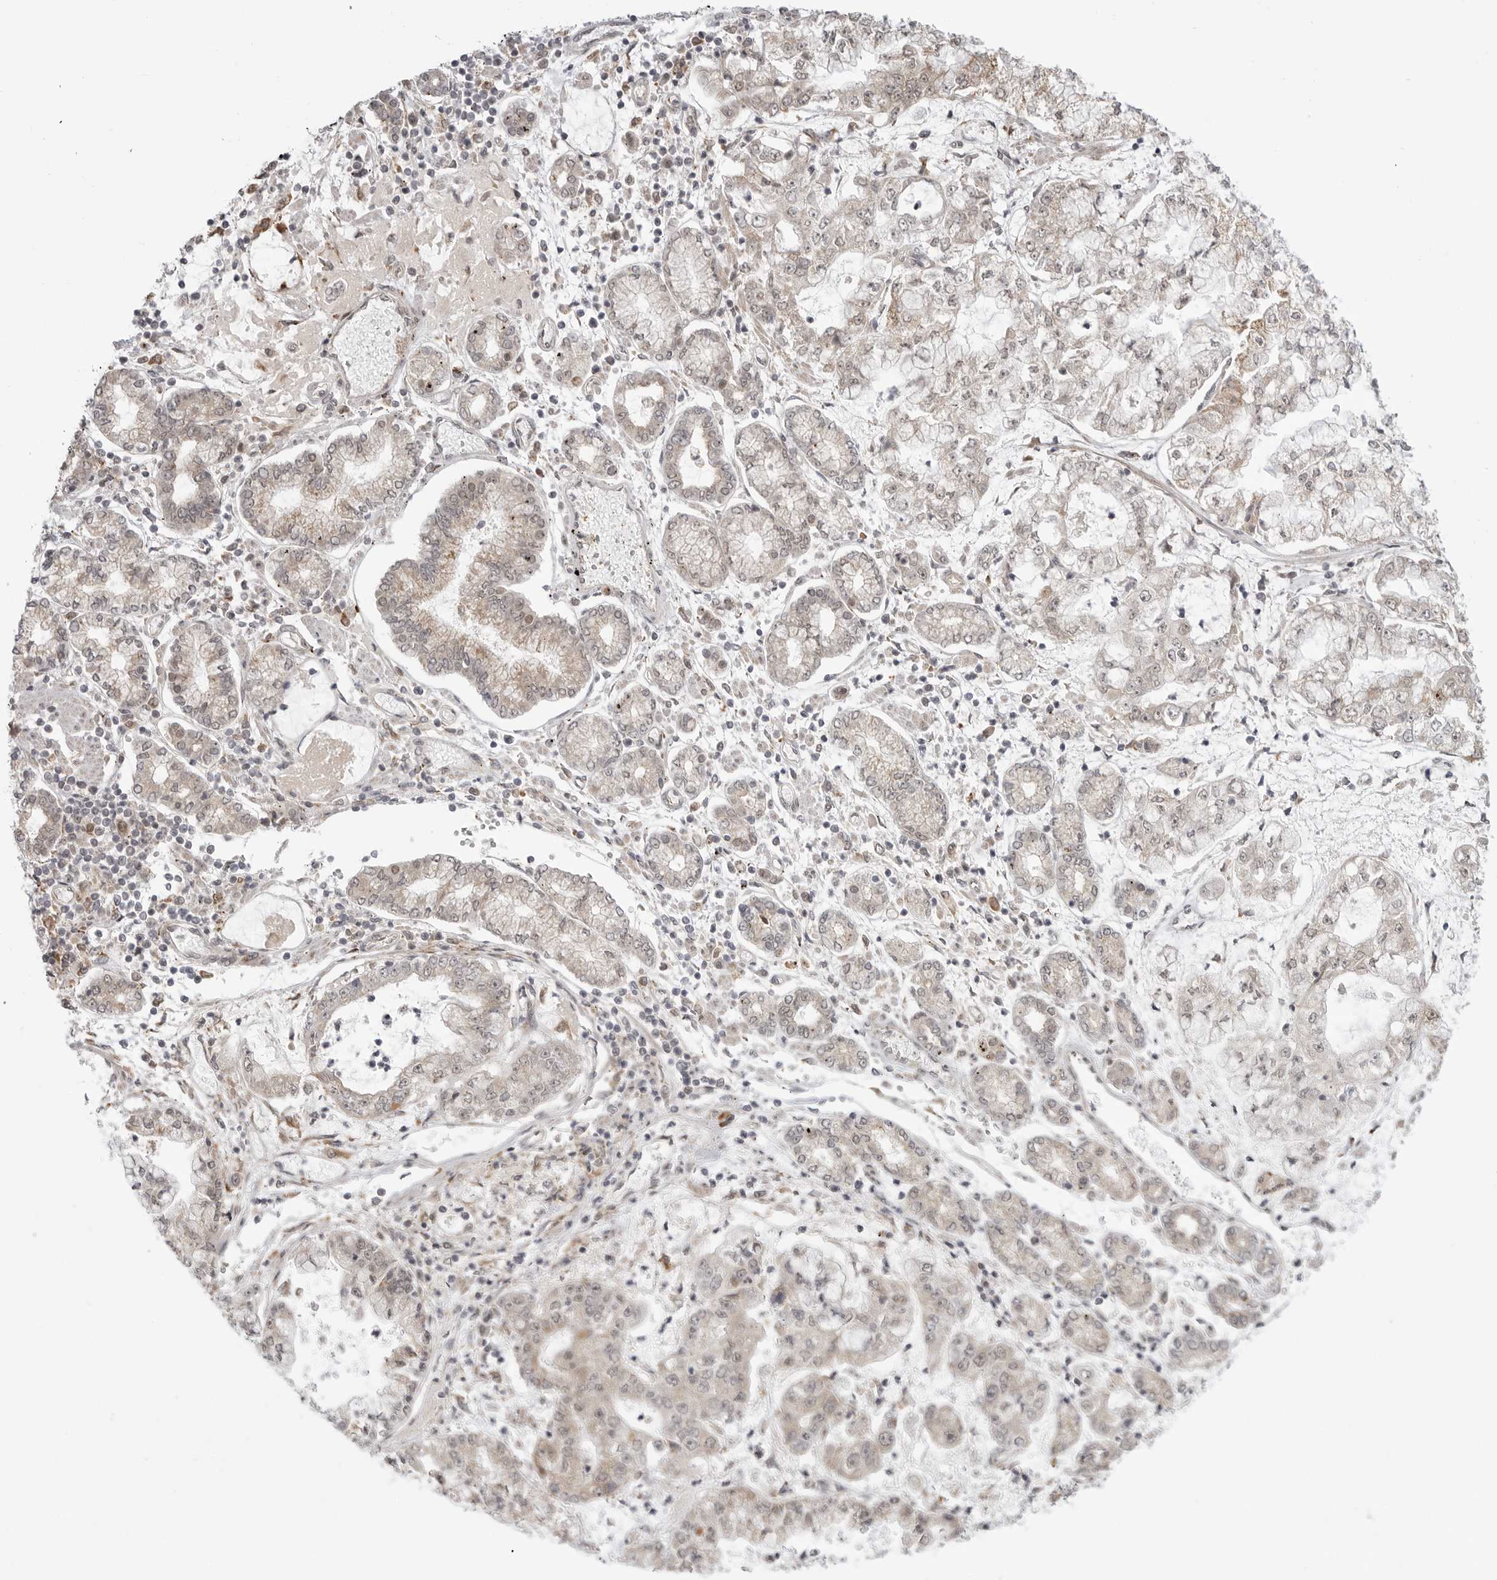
{"staining": {"intensity": "weak", "quantity": "<25%", "location": "cytoplasmic/membranous"}, "tissue": "stomach cancer", "cell_type": "Tumor cells", "image_type": "cancer", "snomed": [{"axis": "morphology", "description": "Adenocarcinoma, NOS"}, {"axis": "topography", "description": "Stomach"}], "caption": "Stomach cancer stained for a protein using immunohistochemistry (IHC) shows no staining tumor cells.", "gene": "KALRN", "patient": {"sex": "male", "age": 76}}